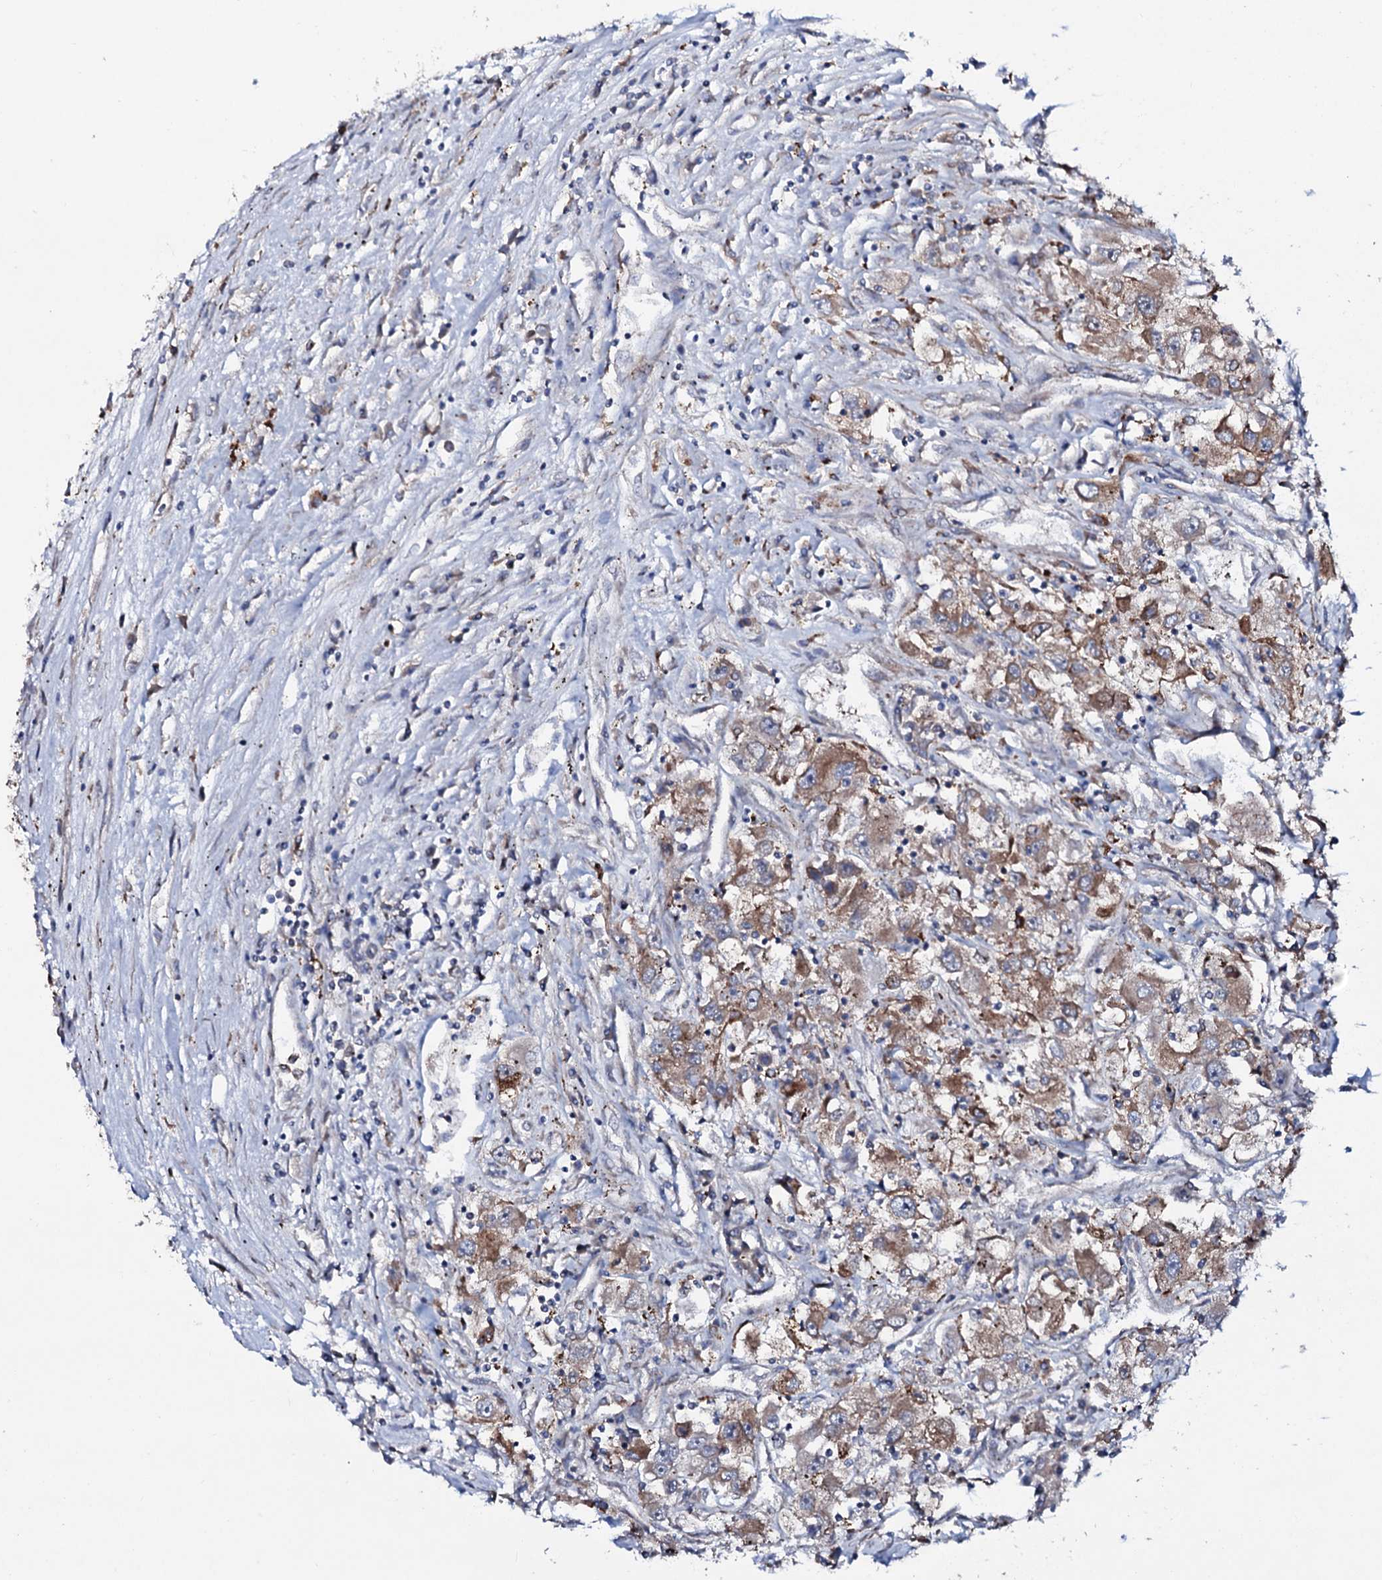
{"staining": {"intensity": "moderate", "quantity": ">75%", "location": "cytoplasmic/membranous"}, "tissue": "renal cancer", "cell_type": "Tumor cells", "image_type": "cancer", "snomed": [{"axis": "morphology", "description": "Adenocarcinoma, NOS"}, {"axis": "topography", "description": "Kidney"}], "caption": "Moderate cytoplasmic/membranous positivity is identified in about >75% of tumor cells in renal cancer.", "gene": "P2RX4", "patient": {"sex": "female", "age": 52}}